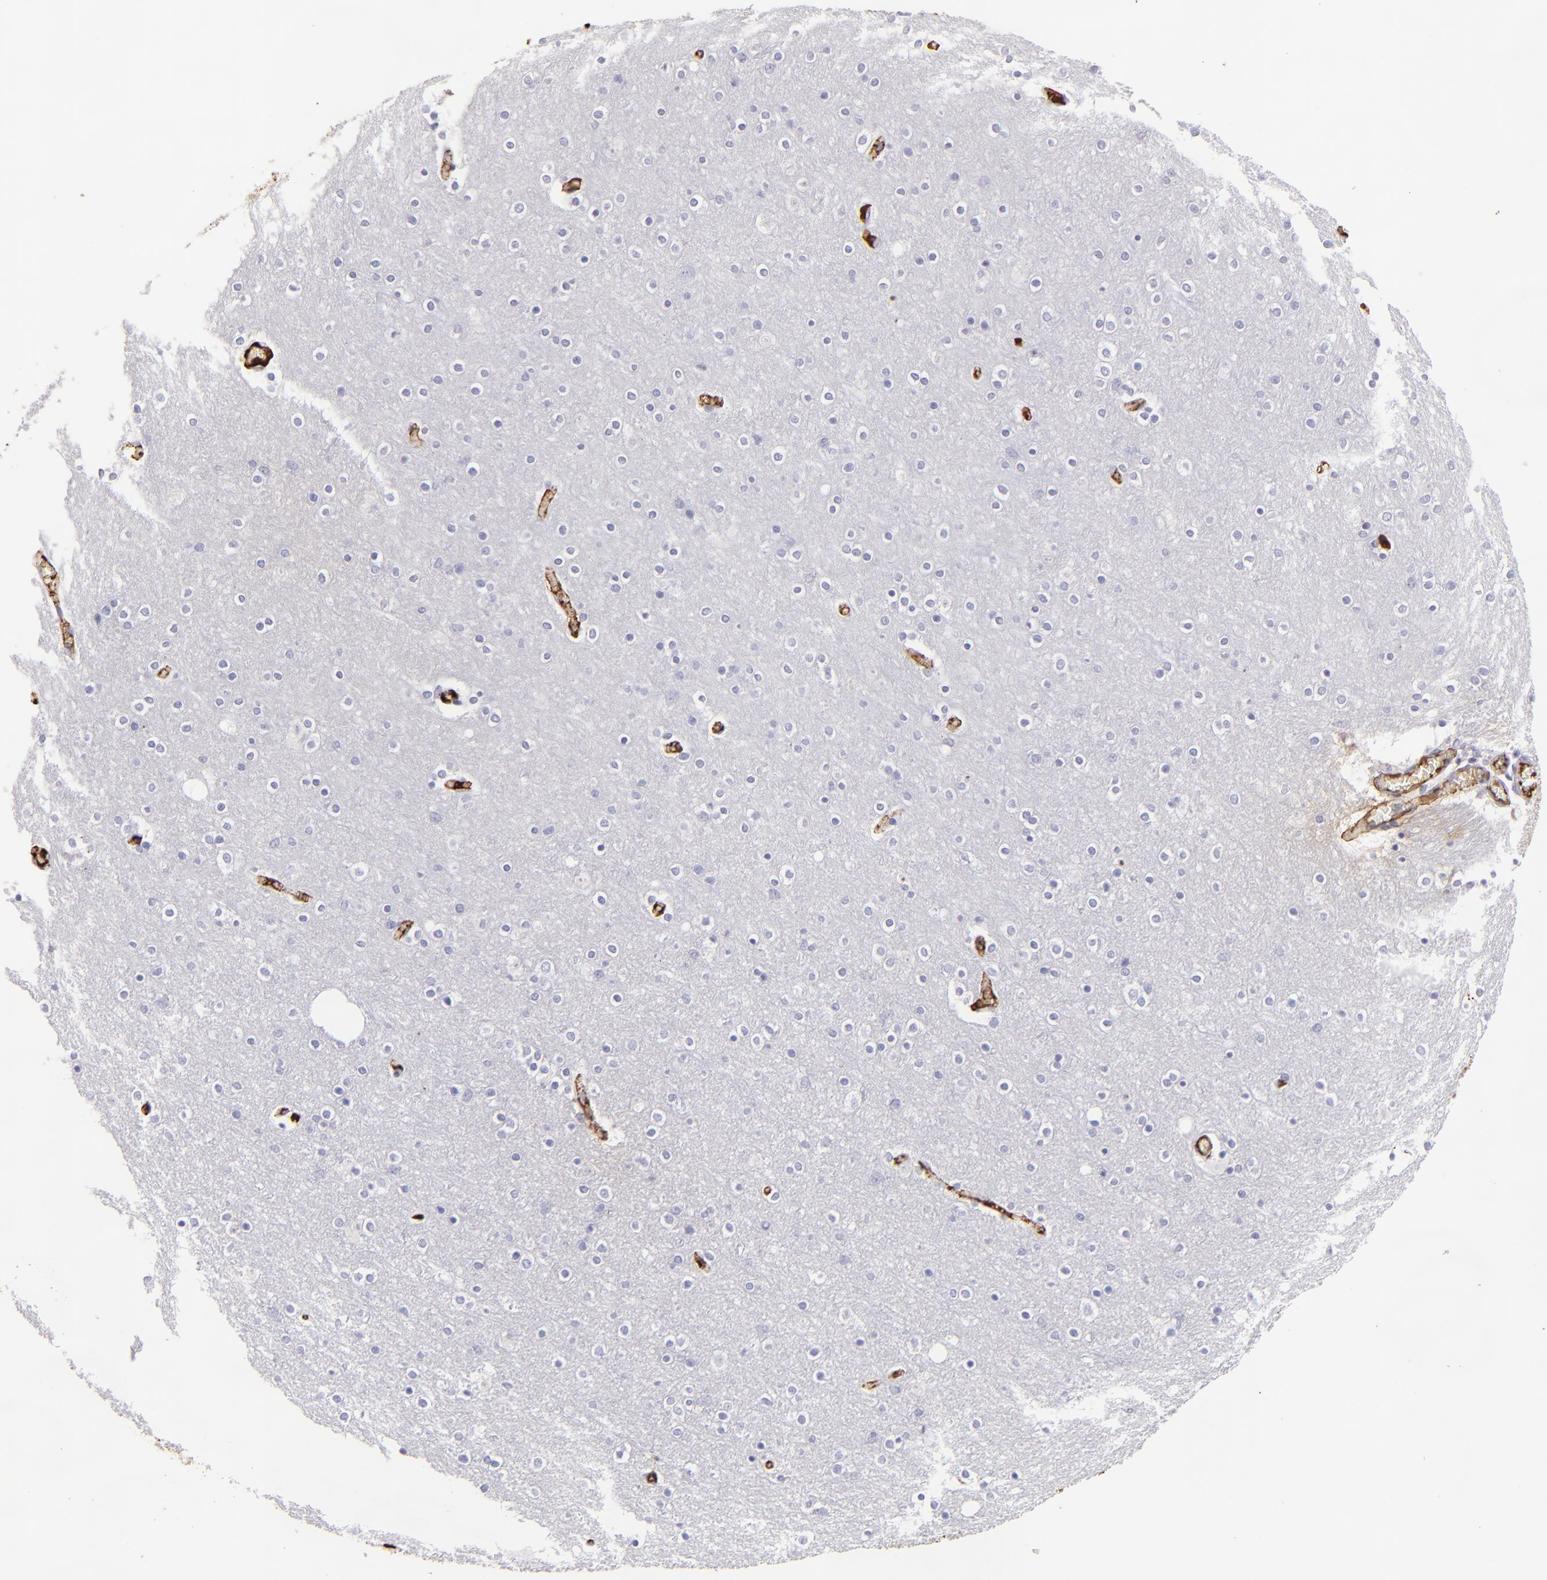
{"staining": {"intensity": "strong", "quantity": "25%-75%", "location": "cytoplasmic/membranous"}, "tissue": "cerebral cortex", "cell_type": "Endothelial cells", "image_type": "normal", "snomed": [{"axis": "morphology", "description": "Normal tissue, NOS"}, {"axis": "topography", "description": "Cerebral cortex"}], "caption": "An image showing strong cytoplasmic/membranous expression in approximately 25%-75% of endothelial cells in unremarkable cerebral cortex, as visualized by brown immunohistochemical staining.", "gene": "FGB", "patient": {"sex": "female", "age": 54}}